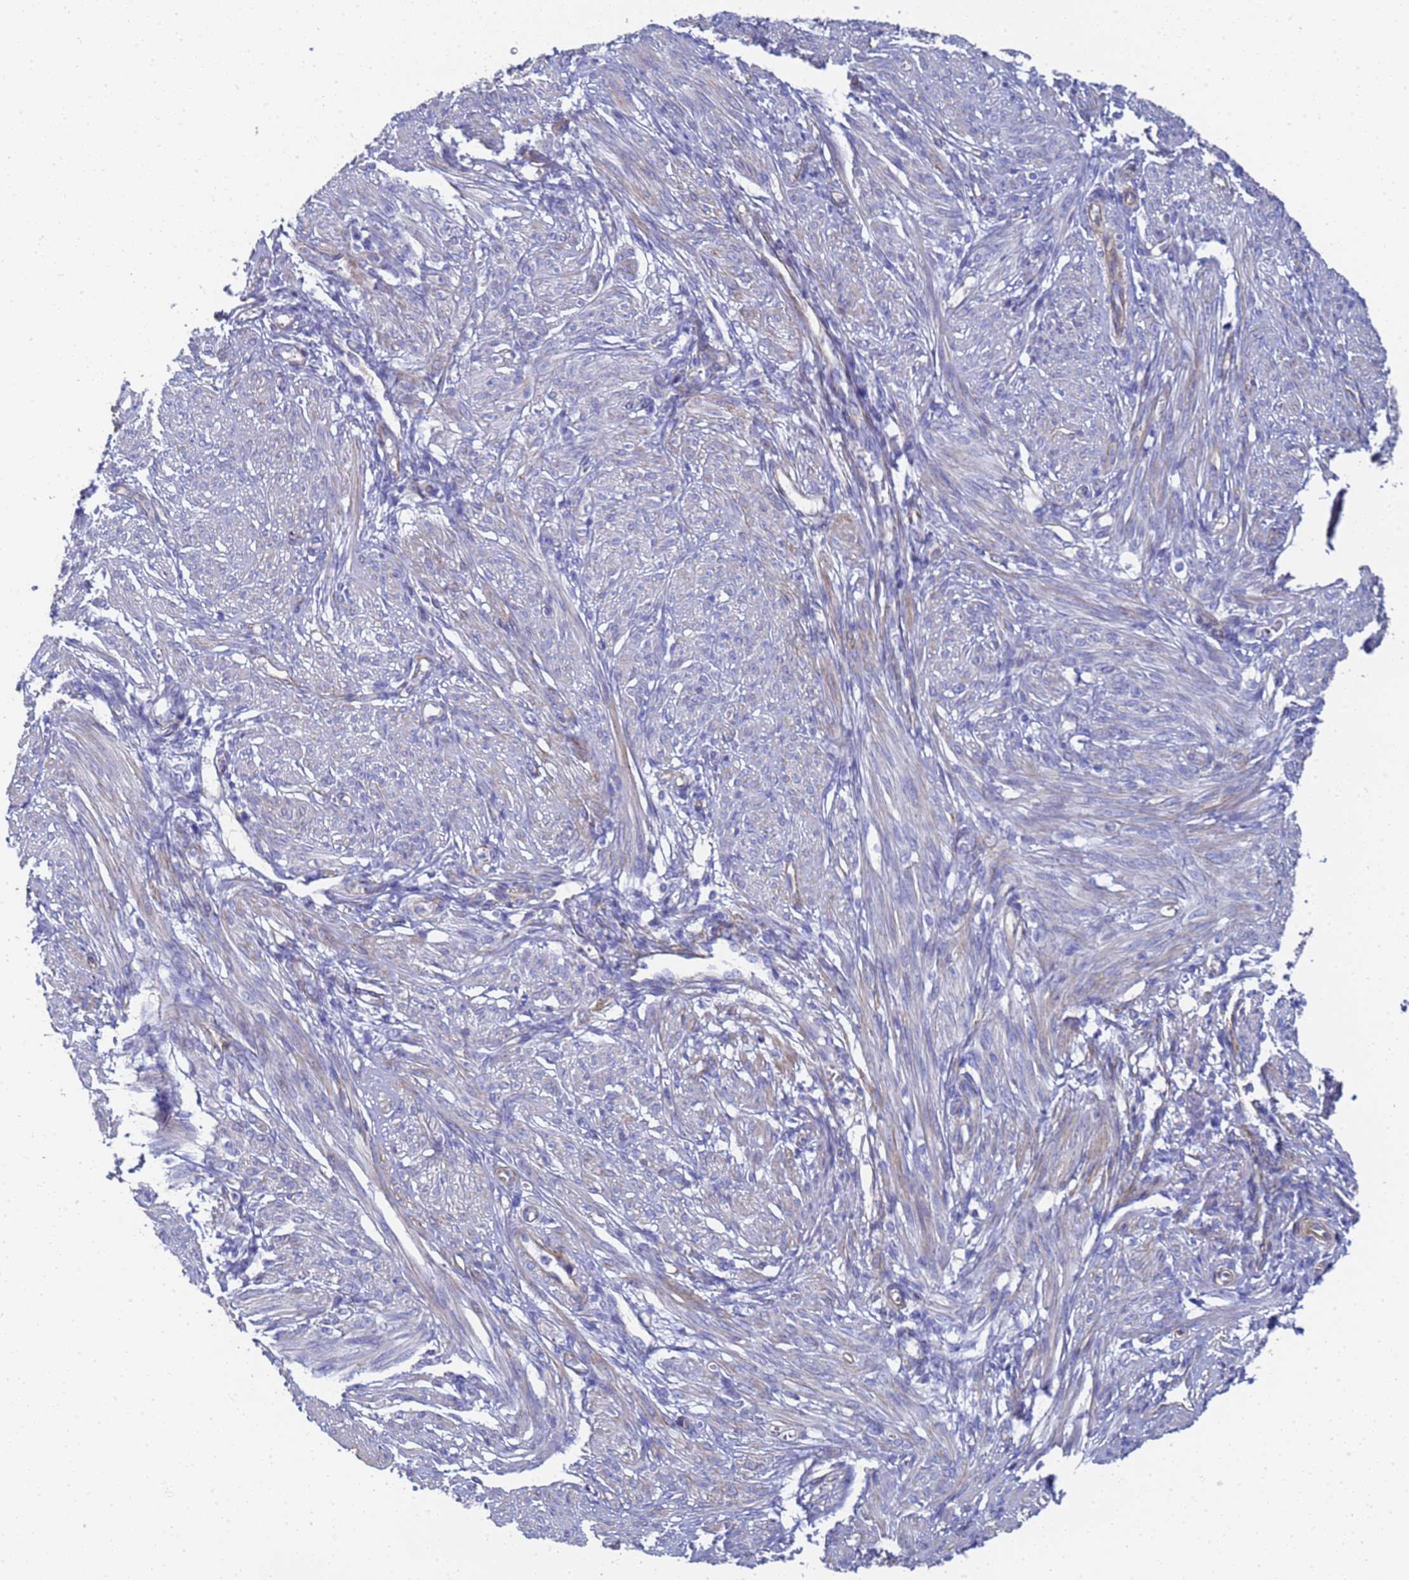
{"staining": {"intensity": "weak", "quantity": "<25%", "location": "cytoplasmic/membranous"}, "tissue": "smooth muscle", "cell_type": "Smooth muscle cells", "image_type": "normal", "snomed": [{"axis": "morphology", "description": "Normal tissue, NOS"}, {"axis": "topography", "description": "Smooth muscle"}], "caption": "An immunohistochemistry (IHC) histopathology image of unremarkable smooth muscle is shown. There is no staining in smooth muscle cells of smooth muscle. The staining is performed using DAB brown chromogen with nuclei counter-stained in using hematoxylin.", "gene": "ENSG00000198211", "patient": {"sex": "female", "age": 39}}